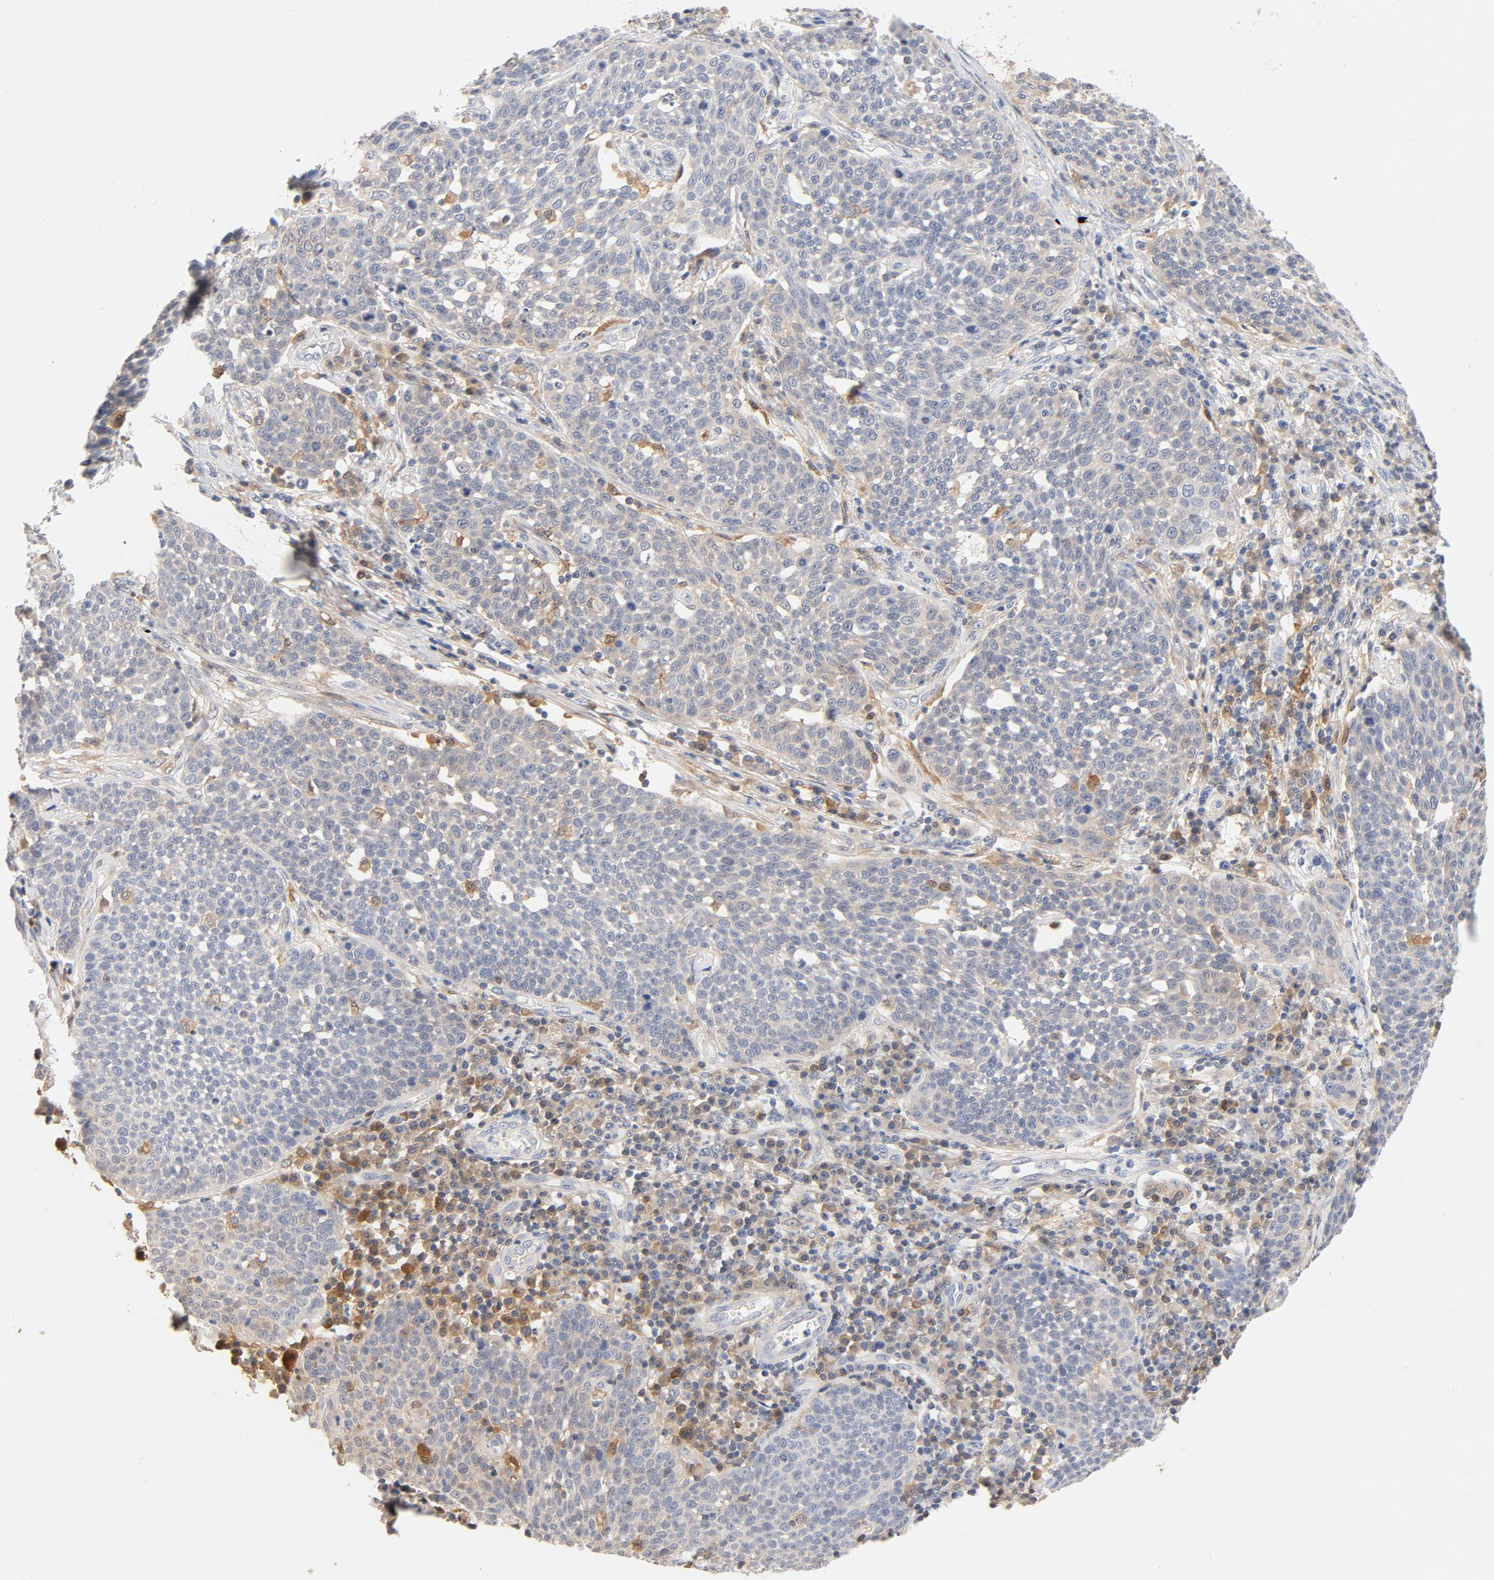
{"staining": {"intensity": "negative", "quantity": "none", "location": "none"}, "tissue": "cervical cancer", "cell_type": "Tumor cells", "image_type": "cancer", "snomed": [{"axis": "morphology", "description": "Squamous cell carcinoma, NOS"}, {"axis": "topography", "description": "Cervix"}], "caption": "Protein analysis of cervical squamous cell carcinoma exhibits no significant expression in tumor cells.", "gene": "STAT1", "patient": {"sex": "female", "age": 34}}